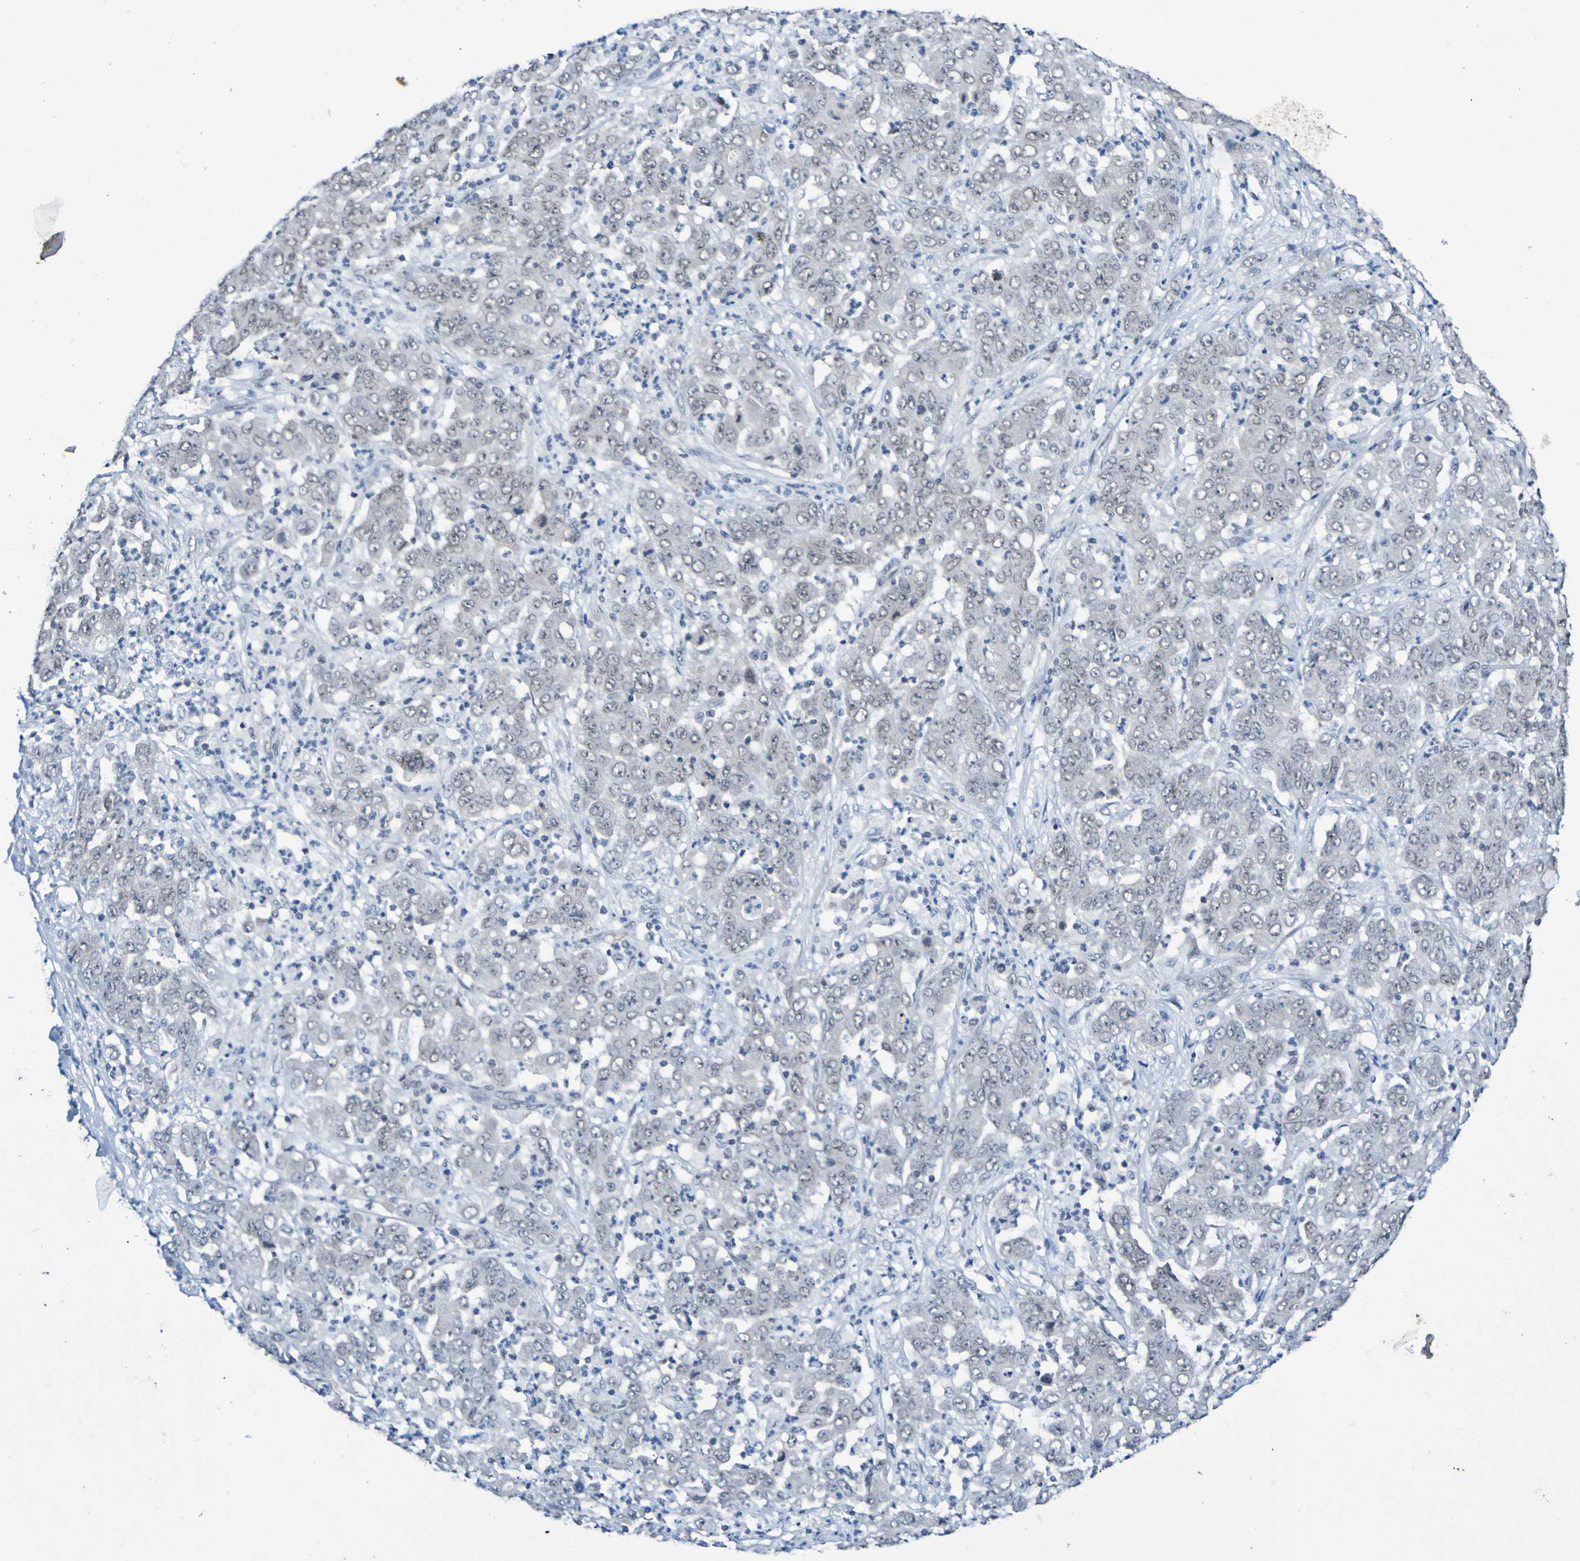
{"staining": {"intensity": "negative", "quantity": "none", "location": "none"}, "tissue": "stomach cancer", "cell_type": "Tumor cells", "image_type": "cancer", "snomed": [{"axis": "morphology", "description": "Adenocarcinoma, NOS"}, {"axis": "topography", "description": "Stomach, lower"}], "caption": "High magnification brightfield microscopy of stomach adenocarcinoma stained with DAB (3,3'-diaminobenzidine) (brown) and counterstained with hematoxylin (blue): tumor cells show no significant staining. Brightfield microscopy of IHC stained with DAB (brown) and hematoxylin (blue), captured at high magnification.", "gene": "PCGF1", "patient": {"sex": "female", "age": 71}}